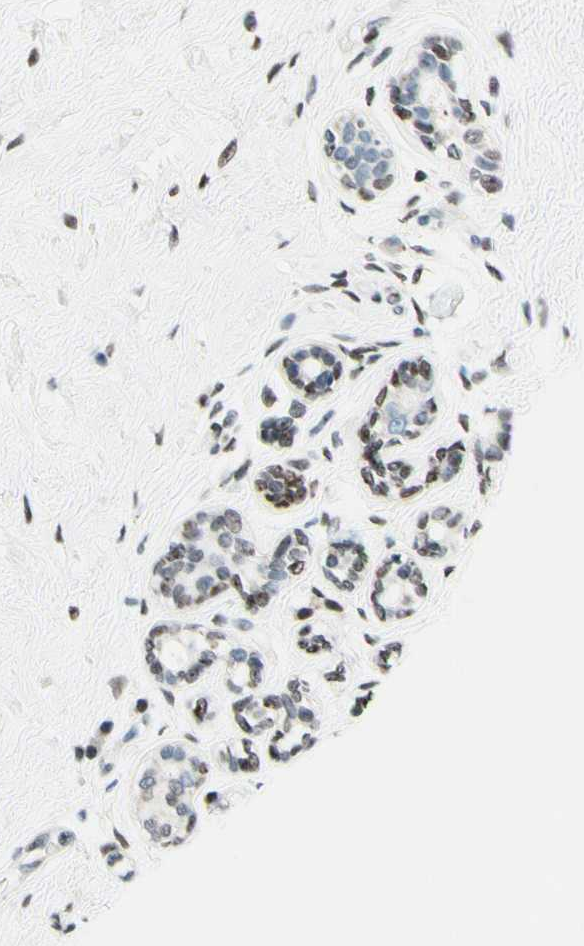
{"staining": {"intensity": "moderate", "quantity": "25%-75%", "location": "cytoplasmic/membranous"}, "tissue": "breast cancer", "cell_type": "Tumor cells", "image_type": "cancer", "snomed": [{"axis": "morphology", "description": "Normal tissue, NOS"}, {"axis": "morphology", "description": "Duct carcinoma"}, {"axis": "topography", "description": "Breast"}], "caption": "Immunohistochemical staining of human breast infiltrating ductal carcinoma displays medium levels of moderate cytoplasmic/membranous expression in about 25%-75% of tumor cells.", "gene": "CBX7", "patient": {"sex": "female", "age": 39}}